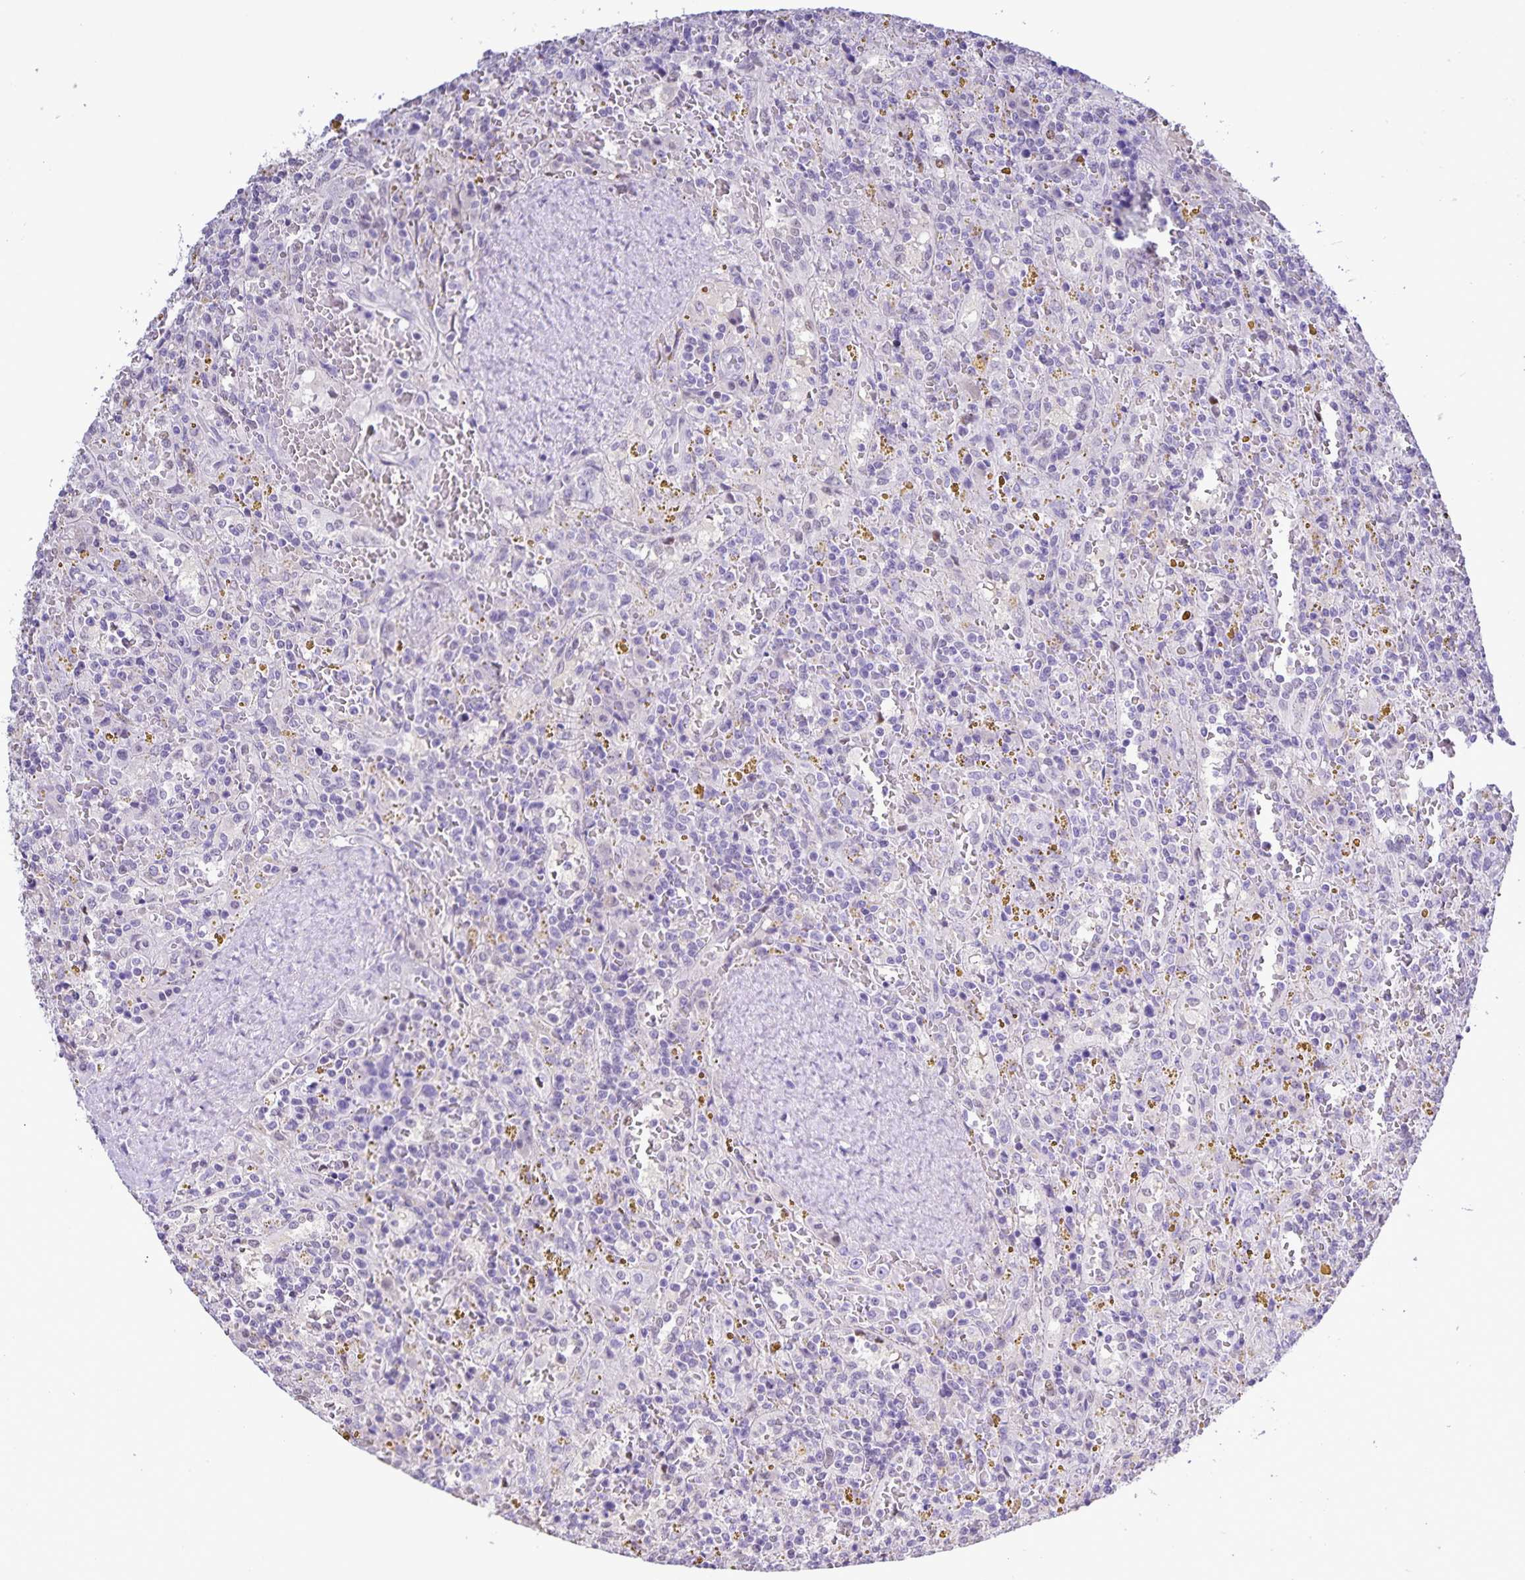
{"staining": {"intensity": "negative", "quantity": "none", "location": "none"}, "tissue": "lymphoma", "cell_type": "Tumor cells", "image_type": "cancer", "snomed": [{"axis": "morphology", "description": "Malignant lymphoma, non-Hodgkin's type, Low grade"}, {"axis": "topography", "description": "Spleen"}], "caption": "Tumor cells are negative for brown protein staining in lymphoma.", "gene": "ONECUT2", "patient": {"sex": "female", "age": 65}}